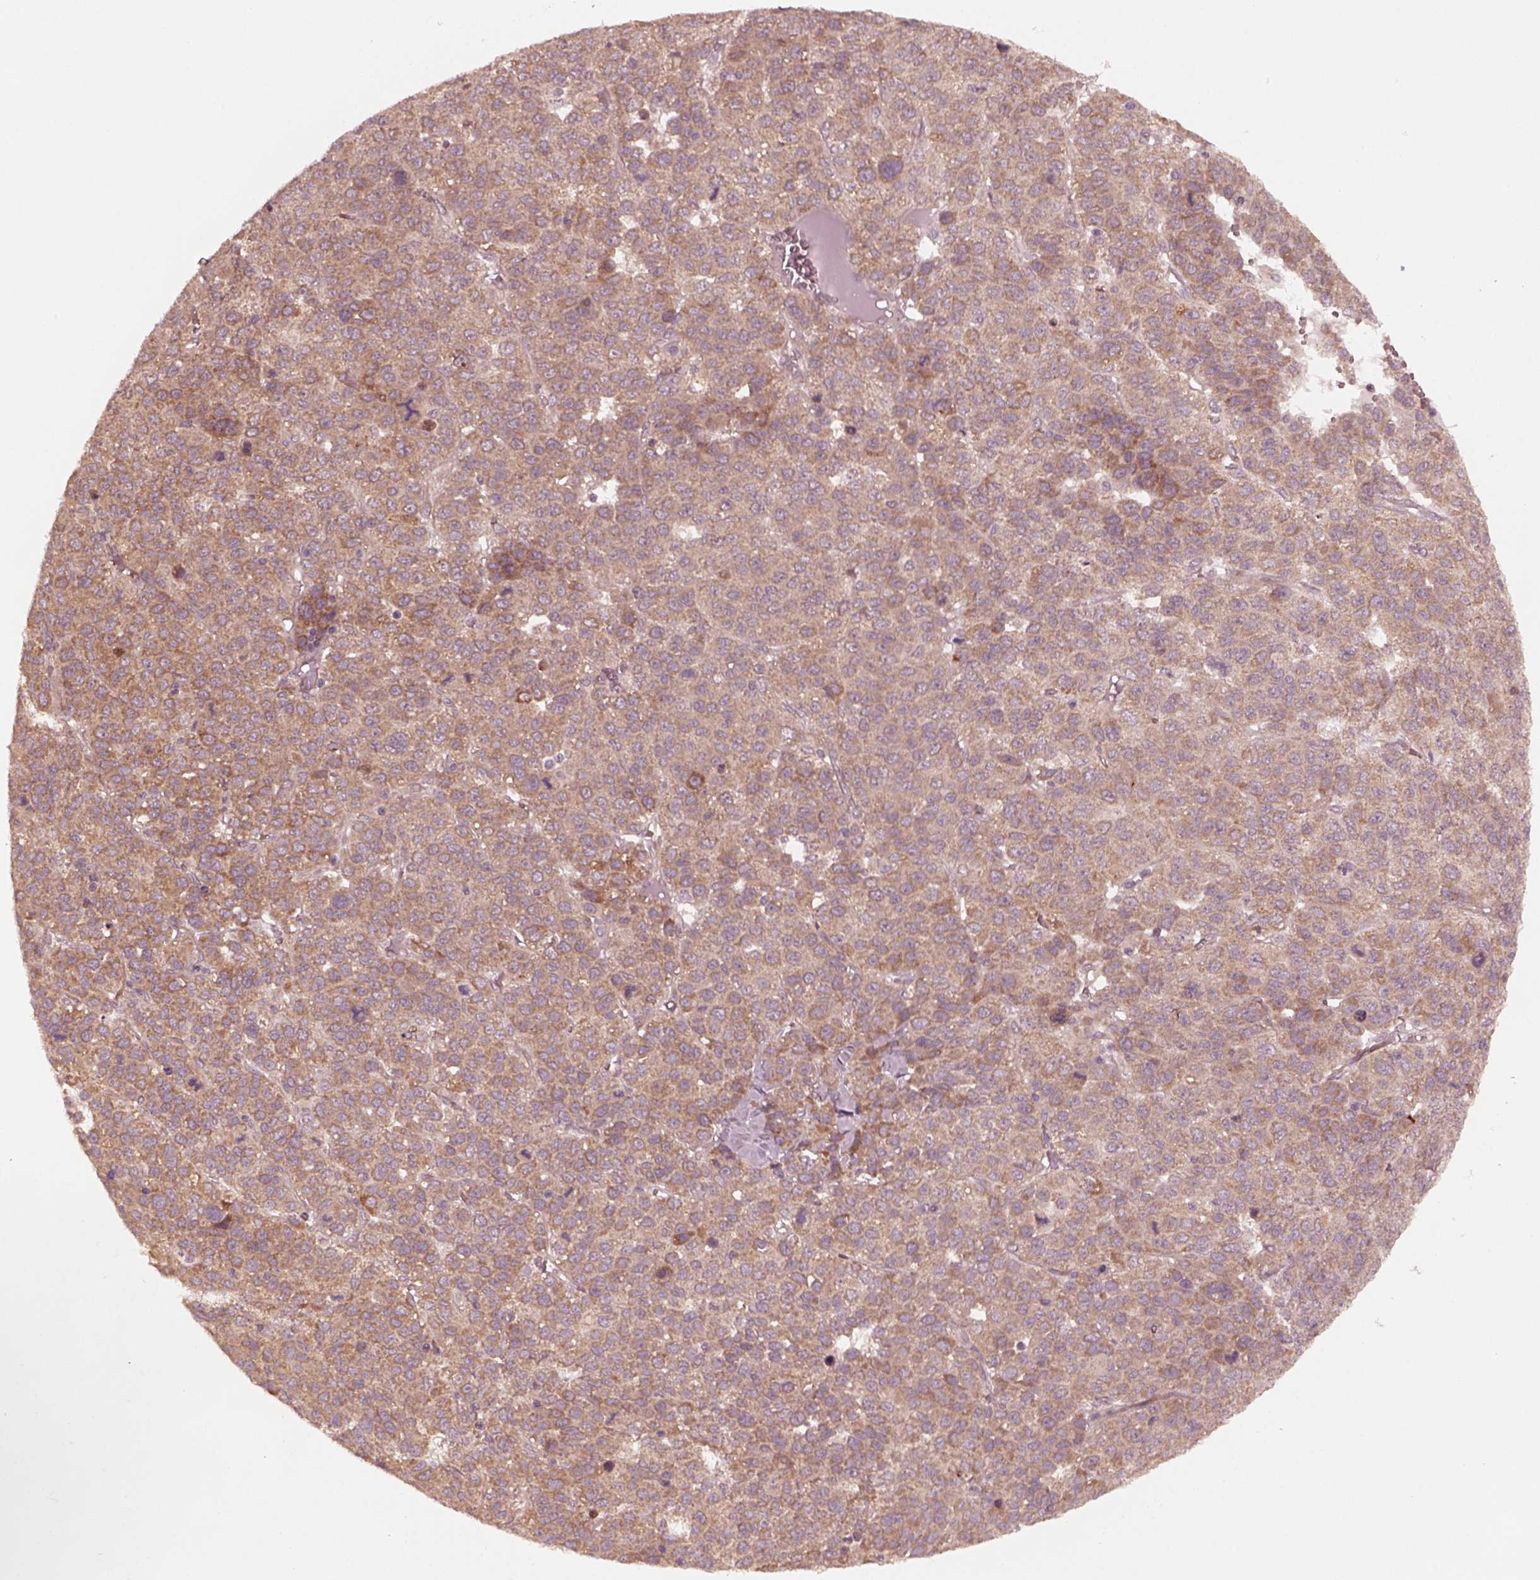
{"staining": {"intensity": "moderate", "quantity": "25%-75%", "location": "cytoplasmic/membranous"}, "tissue": "liver cancer", "cell_type": "Tumor cells", "image_type": "cancer", "snomed": [{"axis": "morphology", "description": "Carcinoma, Hepatocellular, NOS"}, {"axis": "topography", "description": "Liver"}], "caption": "IHC photomicrograph of neoplastic tissue: liver hepatocellular carcinoma stained using IHC exhibits medium levels of moderate protein expression localized specifically in the cytoplasmic/membranous of tumor cells, appearing as a cytoplasmic/membranous brown color.", "gene": "FAF2", "patient": {"sex": "male", "age": 69}}